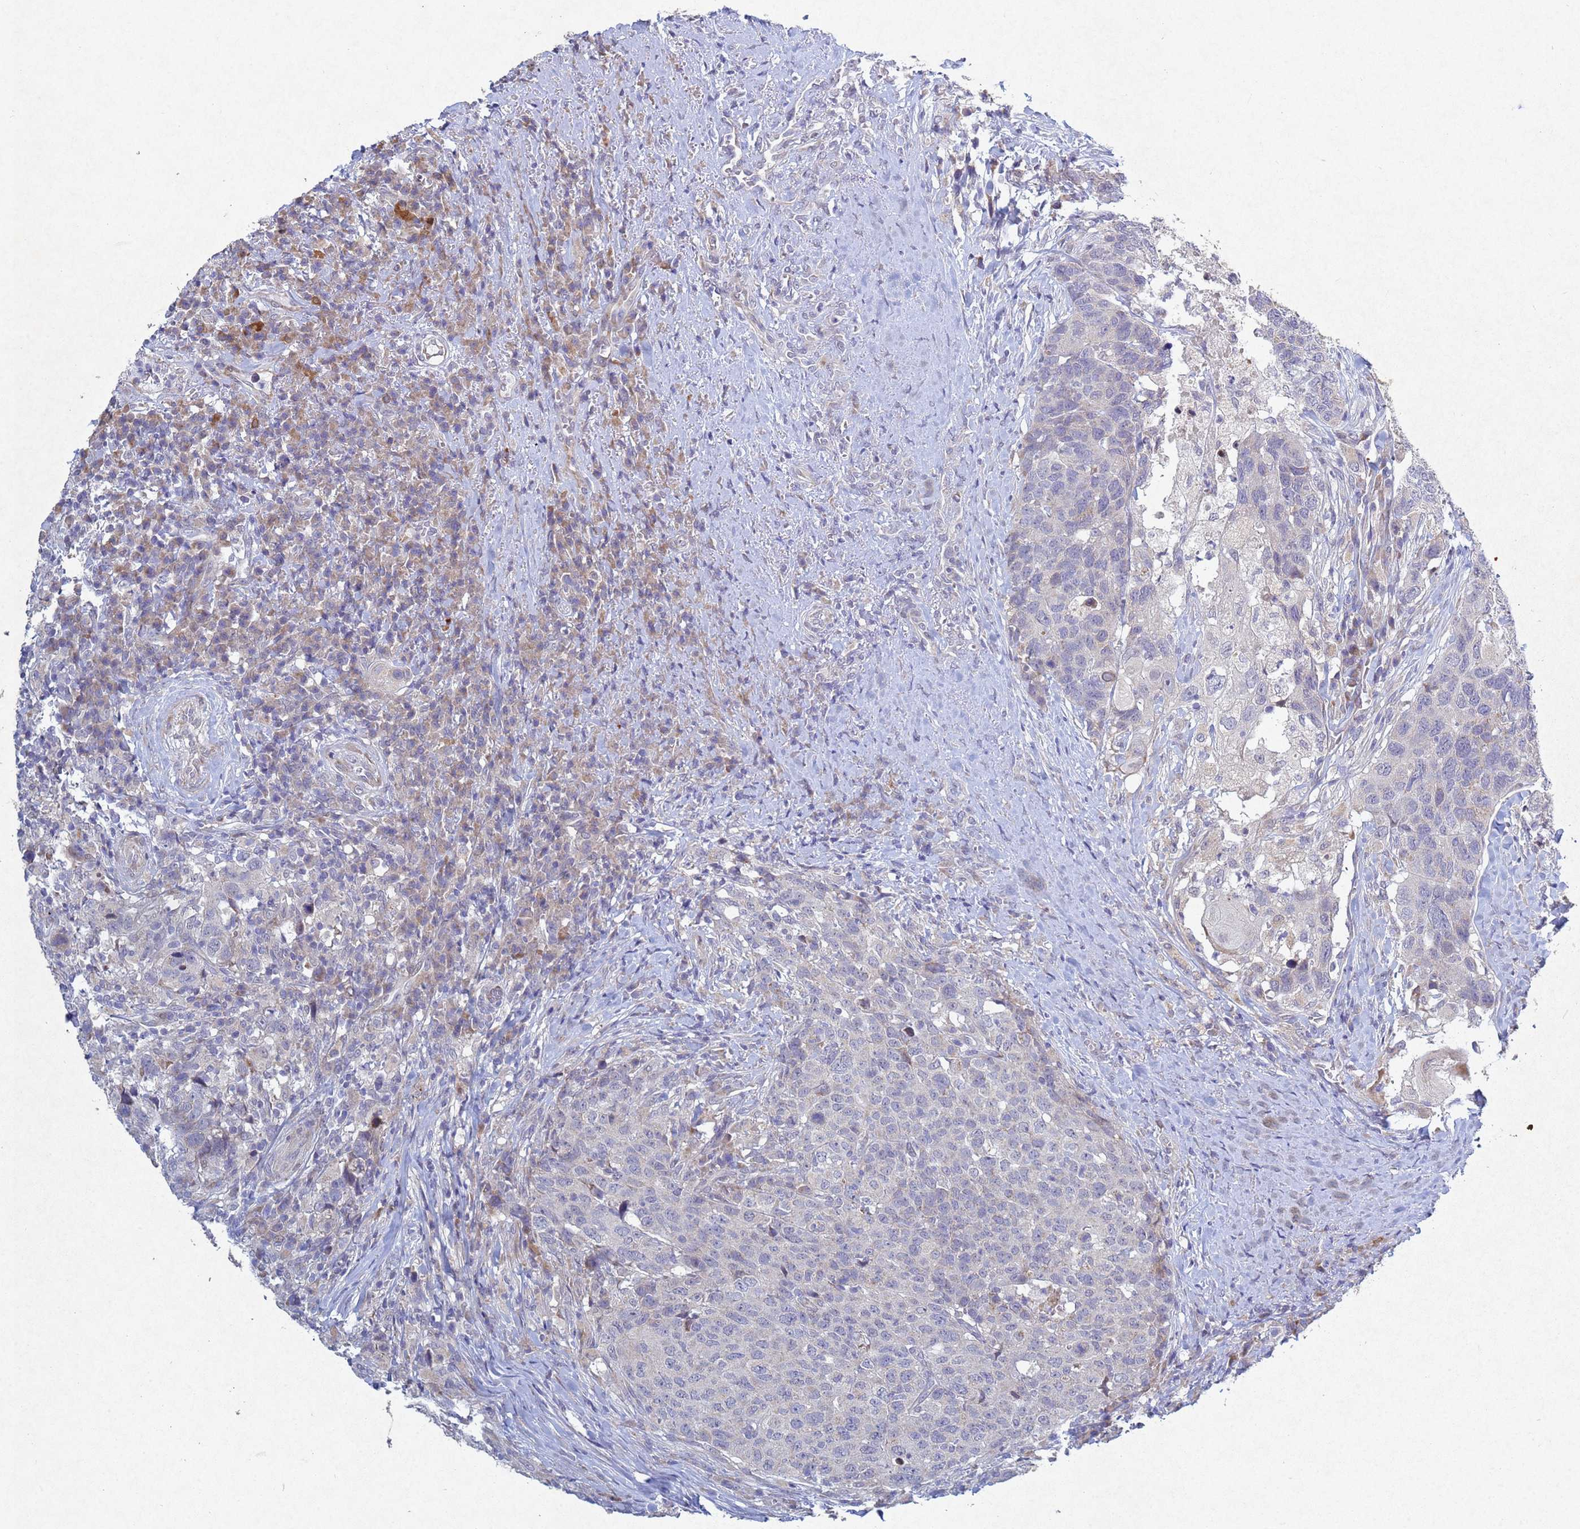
{"staining": {"intensity": "negative", "quantity": "none", "location": "none"}, "tissue": "head and neck cancer", "cell_type": "Tumor cells", "image_type": "cancer", "snomed": [{"axis": "morphology", "description": "Squamous cell carcinoma, NOS"}, {"axis": "topography", "description": "Head-Neck"}], "caption": "Image shows no significant protein staining in tumor cells of head and neck cancer (squamous cell carcinoma). (Immunohistochemistry (ihc), brightfield microscopy, high magnification).", "gene": "TNPO2", "patient": {"sex": "male", "age": 66}}